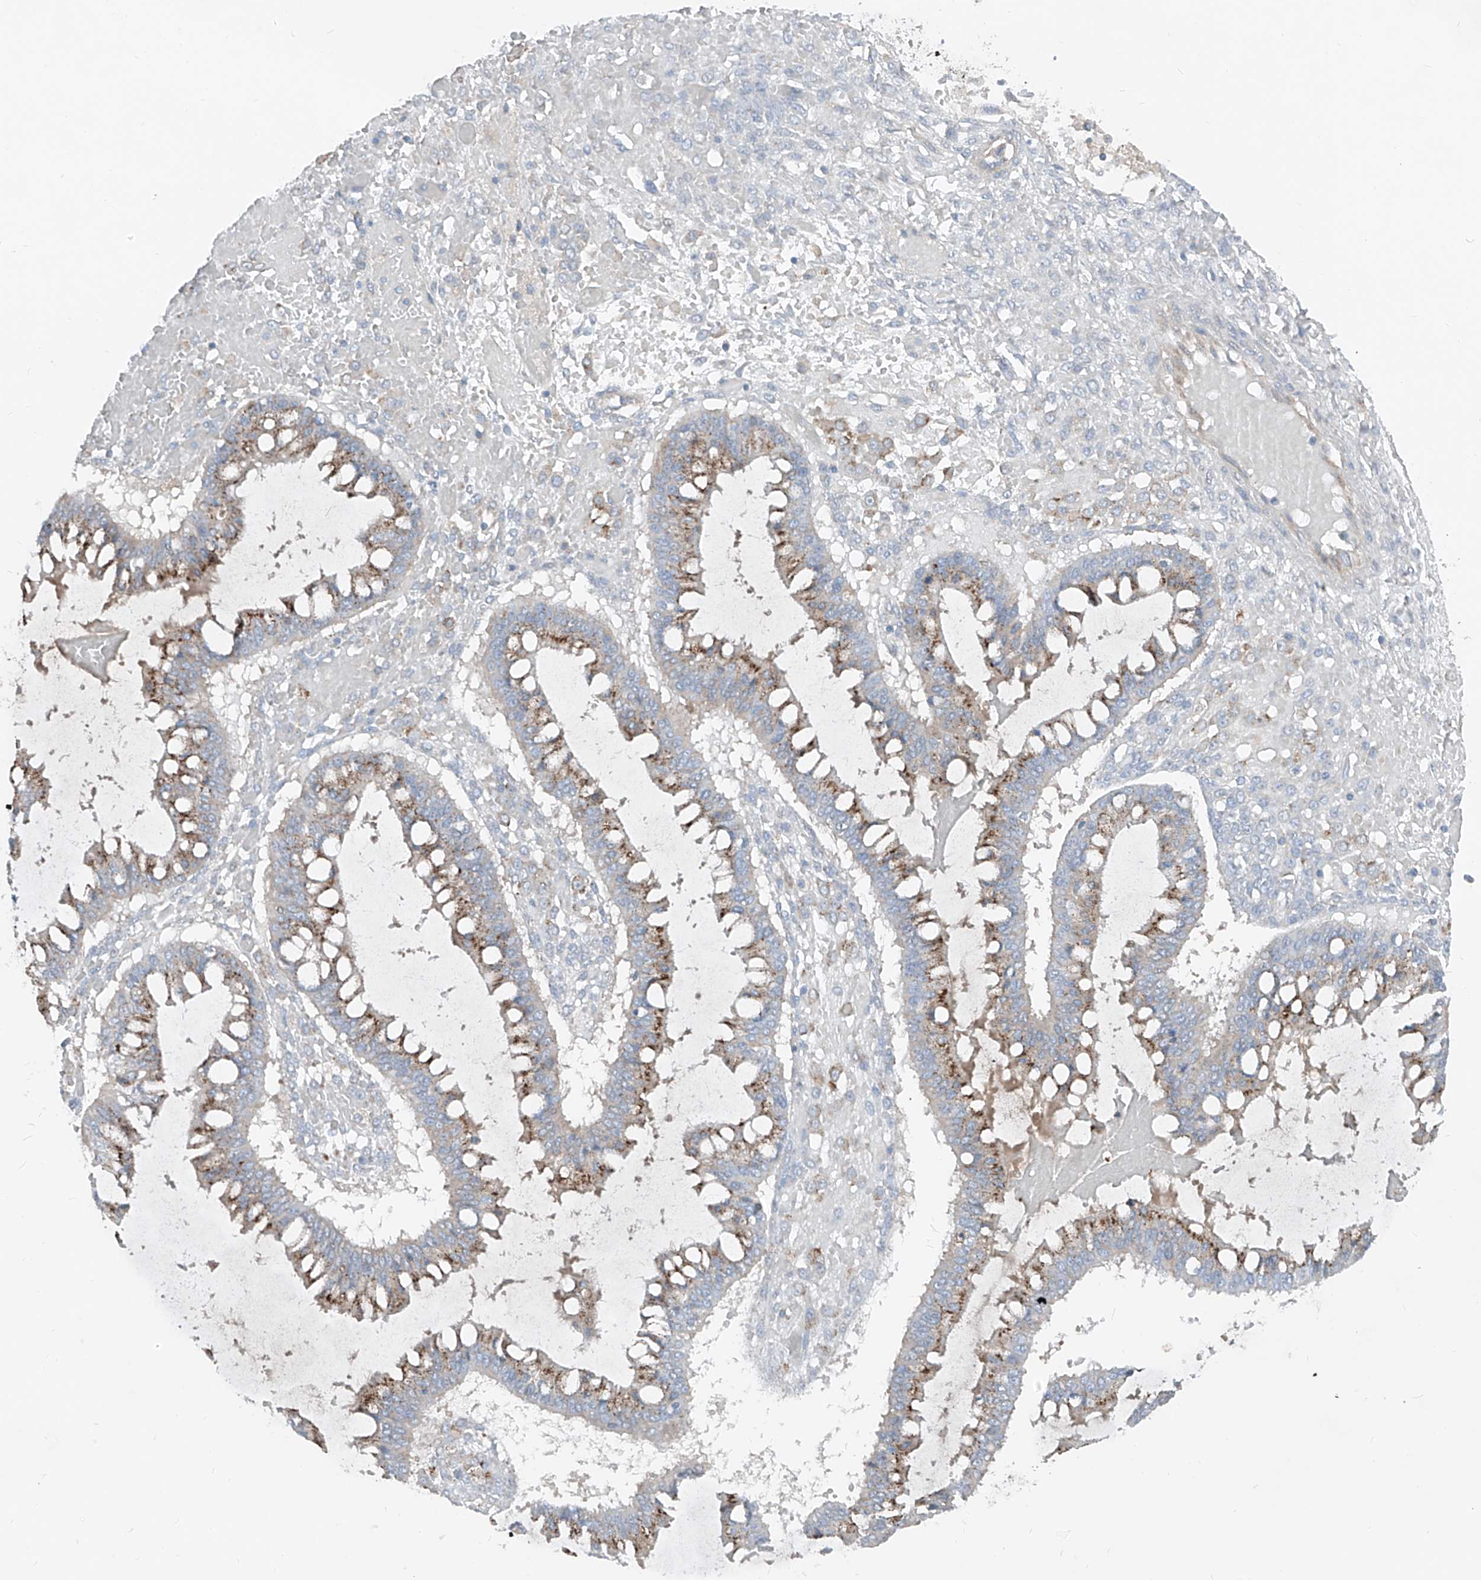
{"staining": {"intensity": "strong", "quantity": "25%-75%", "location": "cytoplasmic/membranous"}, "tissue": "ovarian cancer", "cell_type": "Tumor cells", "image_type": "cancer", "snomed": [{"axis": "morphology", "description": "Cystadenocarcinoma, mucinous, NOS"}, {"axis": "topography", "description": "Ovary"}], "caption": "Immunohistochemical staining of mucinous cystadenocarcinoma (ovarian) displays high levels of strong cytoplasmic/membranous positivity in approximately 25%-75% of tumor cells.", "gene": "ABCD3", "patient": {"sex": "female", "age": 73}}